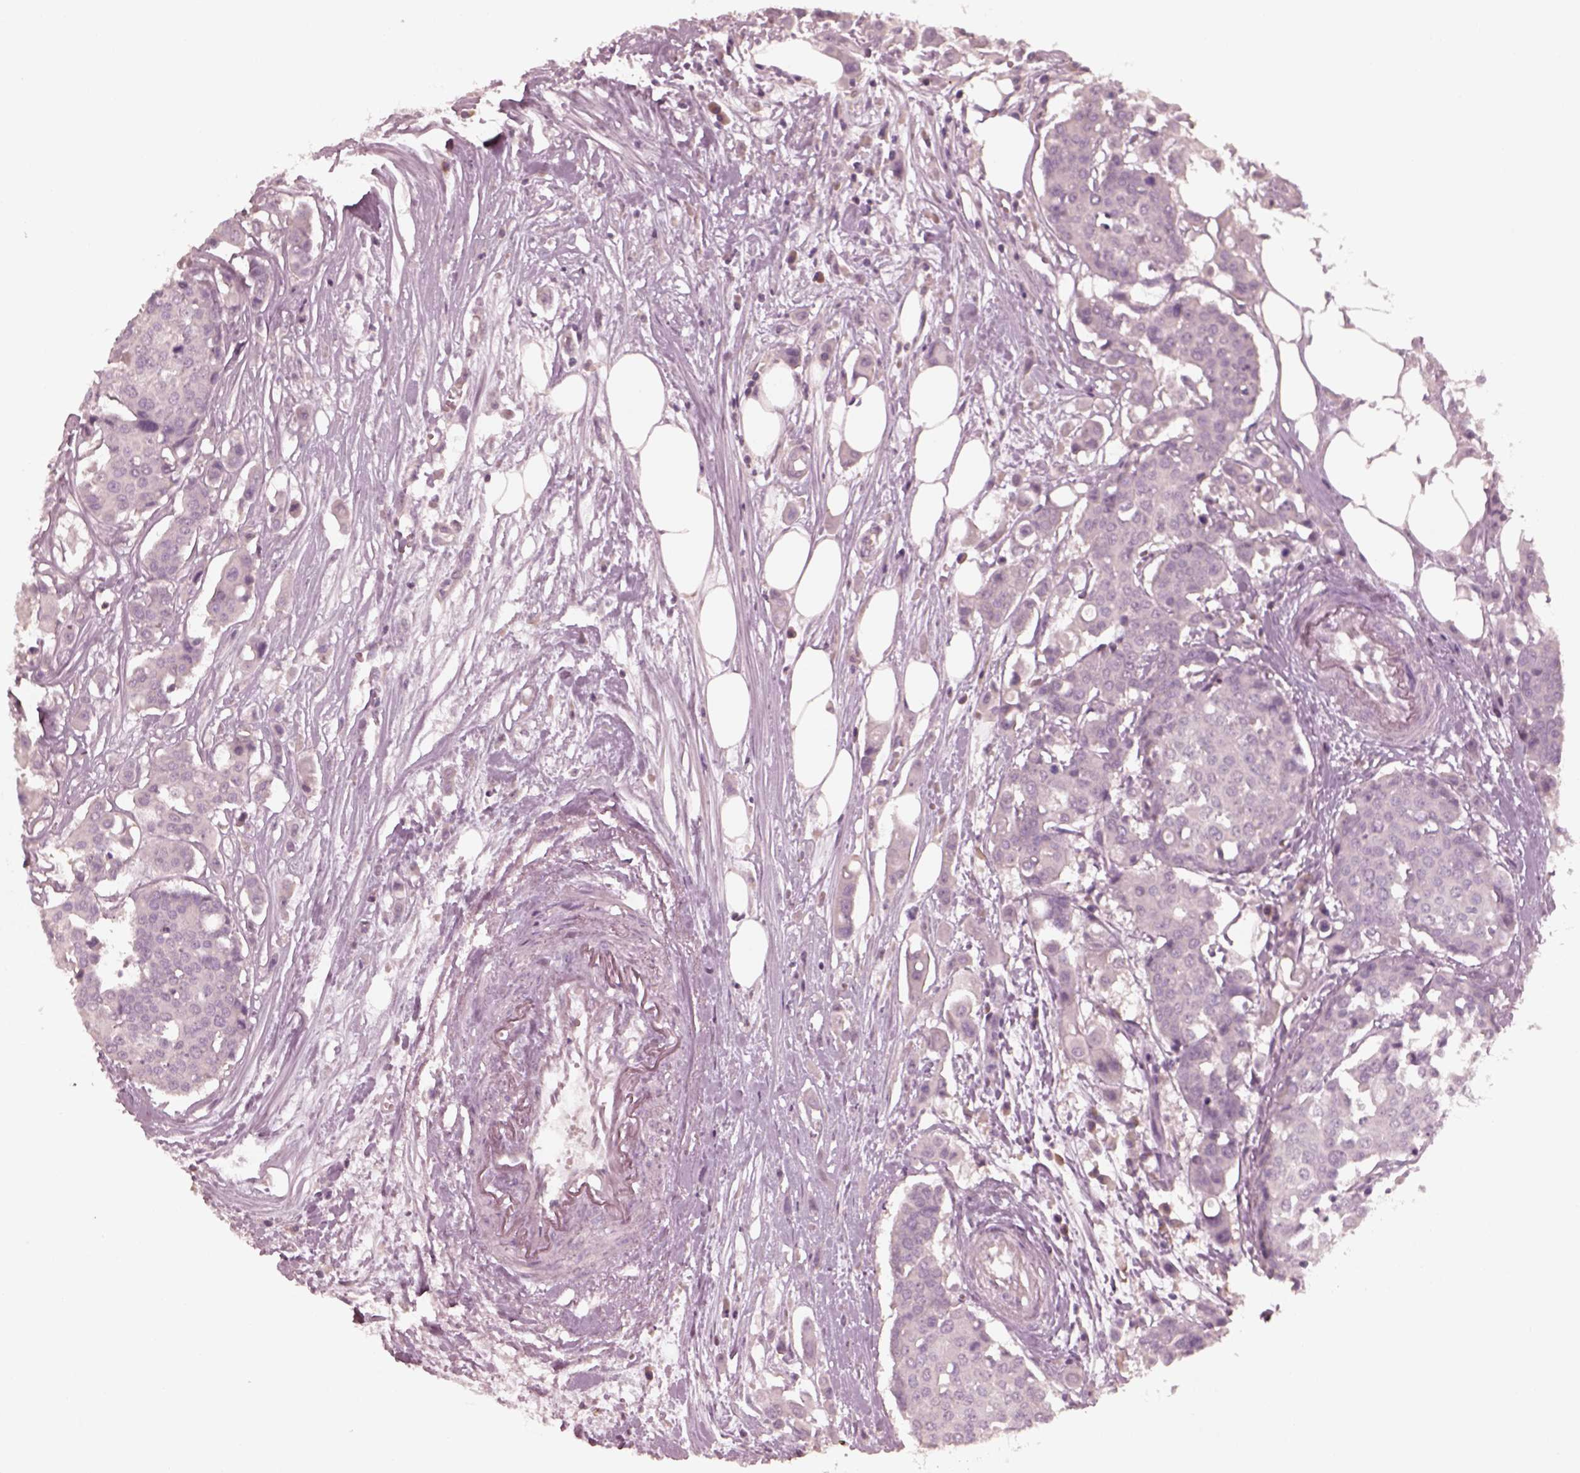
{"staining": {"intensity": "negative", "quantity": "none", "location": "none"}, "tissue": "carcinoid", "cell_type": "Tumor cells", "image_type": "cancer", "snomed": [{"axis": "morphology", "description": "Carcinoid, malignant, NOS"}, {"axis": "topography", "description": "Colon"}], "caption": "Tumor cells show no significant protein expression in malignant carcinoid.", "gene": "VWA5B1", "patient": {"sex": "male", "age": 81}}